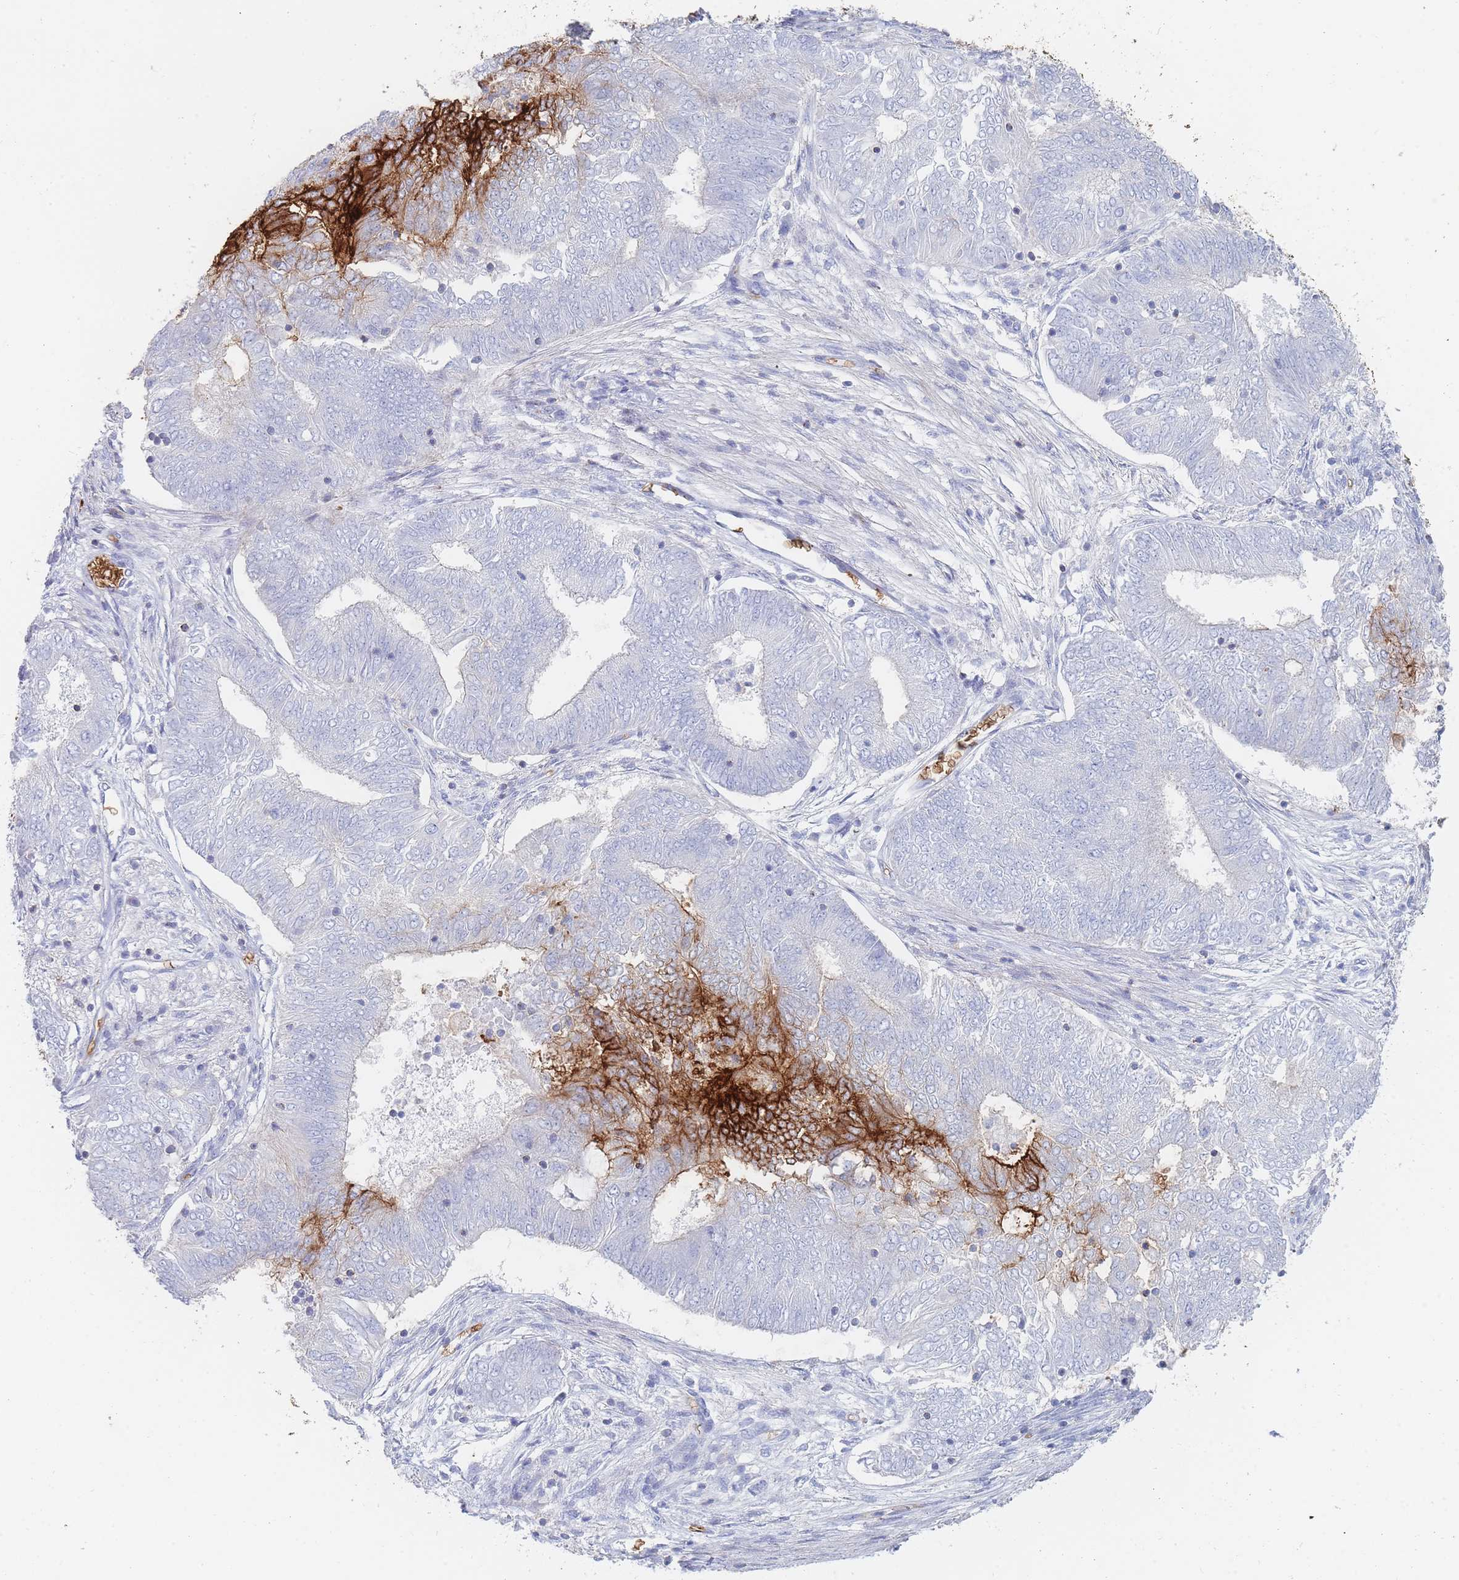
{"staining": {"intensity": "strong", "quantity": "<25%", "location": "cytoplasmic/membranous"}, "tissue": "endometrial cancer", "cell_type": "Tumor cells", "image_type": "cancer", "snomed": [{"axis": "morphology", "description": "Adenocarcinoma, NOS"}, {"axis": "topography", "description": "Endometrium"}], "caption": "Immunohistochemistry (IHC) image of endometrial adenocarcinoma stained for a protein (brown), which reveals medium levels of strong cytoplasmic/membranous positivity in approximately <25% of tumor cells.", "gene": "SLC2A1", "patient": {"sex": "female", "age": 62}}